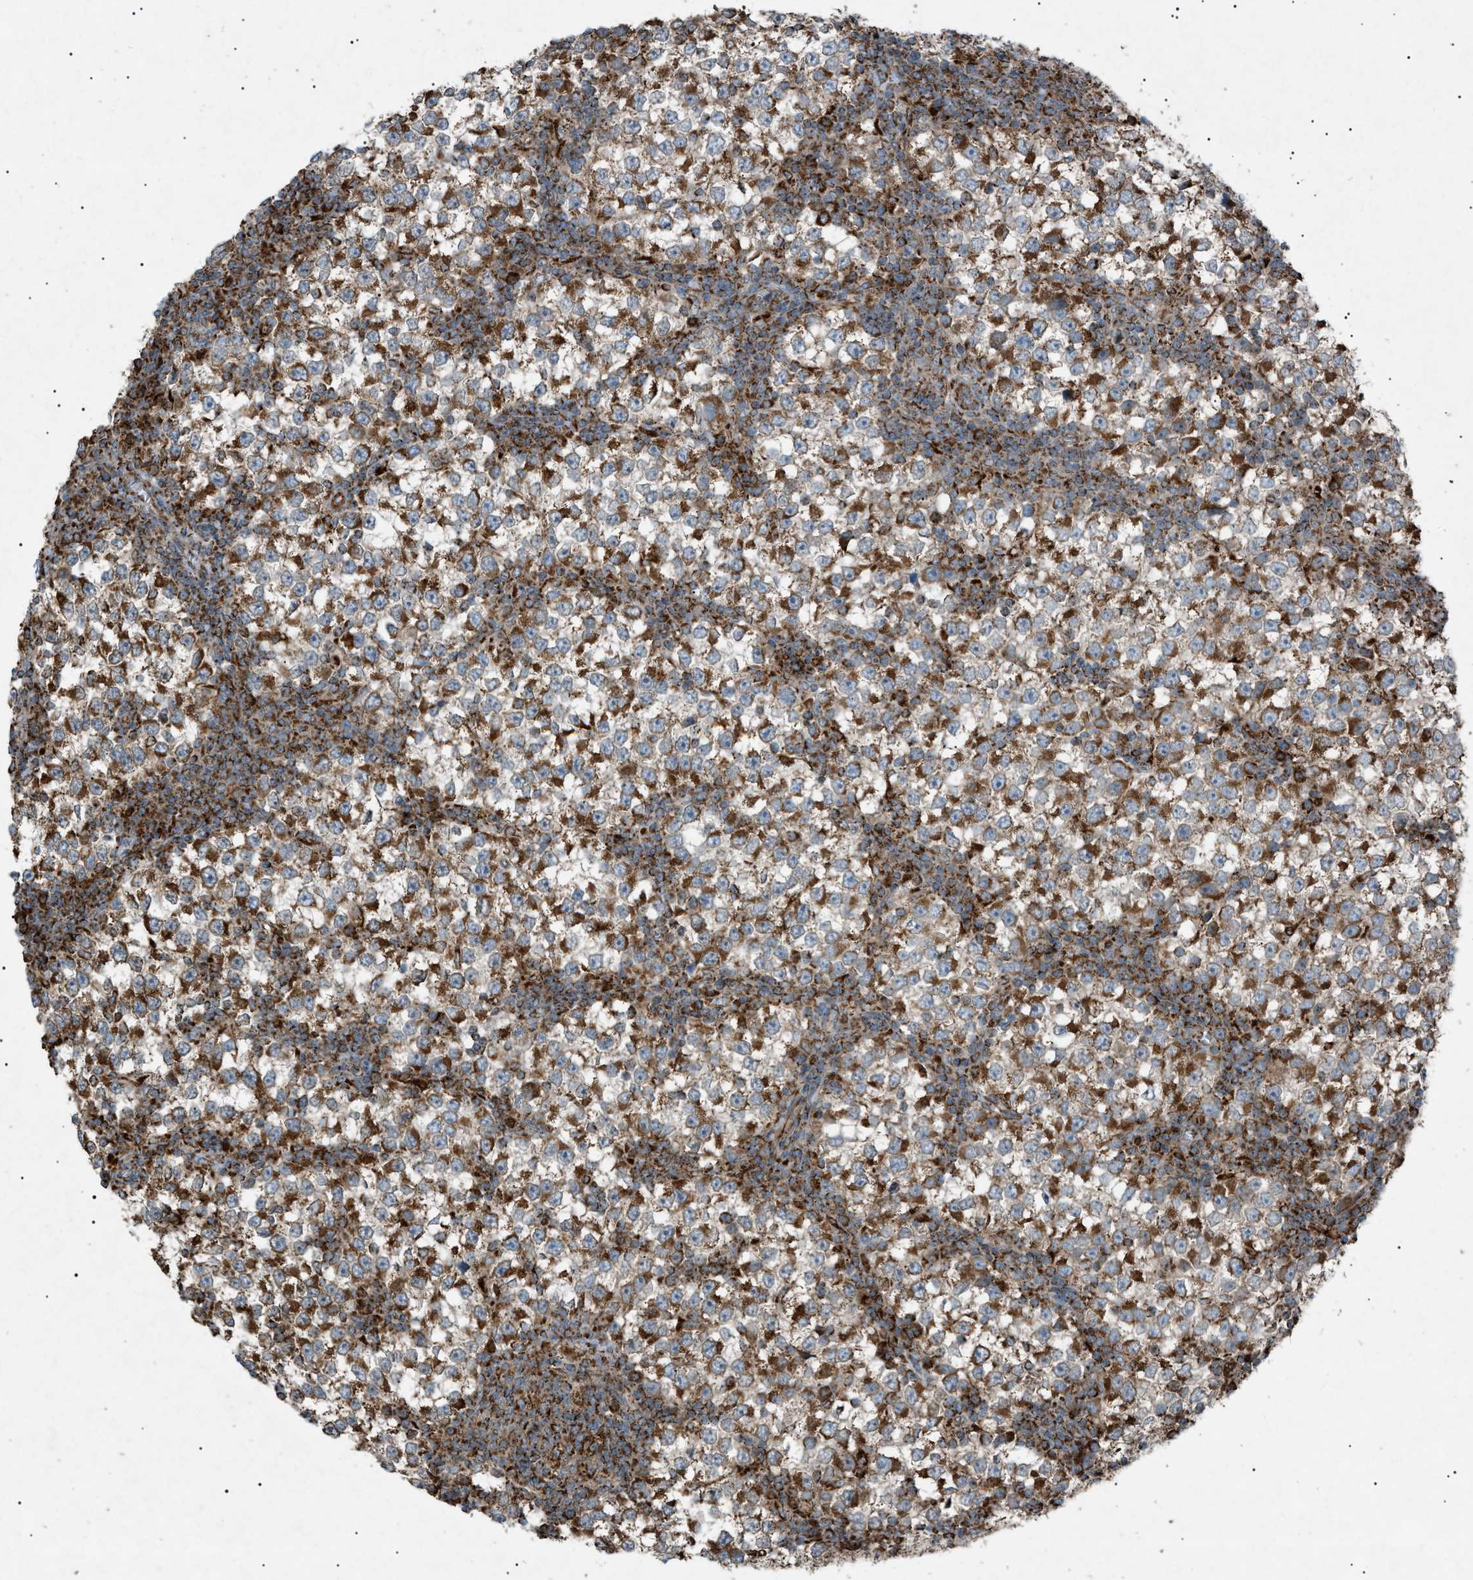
{"staining": {"intensity": "moderate", "quantity": ">75%", "location": "cytoplasmic/membranous"}, "tissue": "testis cancer", "cell_type": "Tumor cells", "image_type": "cancer", "snomed": [{"axis": "morphology", "description": "Seminoma, NOS"}, {"axis": "topography", "description": "Testis"}], "caption": "IHC staining of testis cancer (seminoma), which displays medium levels of moderate cytoplasmic/membranous staining in approximately >75% of tumor cells indicating moderate cytoplasmic/membranous protein expression. The staining was performed using DAB (3,3'-diaminobenzidine) (brown) for protein detection and nuclei were counterstained in hematoxylin (blue).", "gene": "C1GALT1C1", "patient": {"sex": "male", "age": 65}}